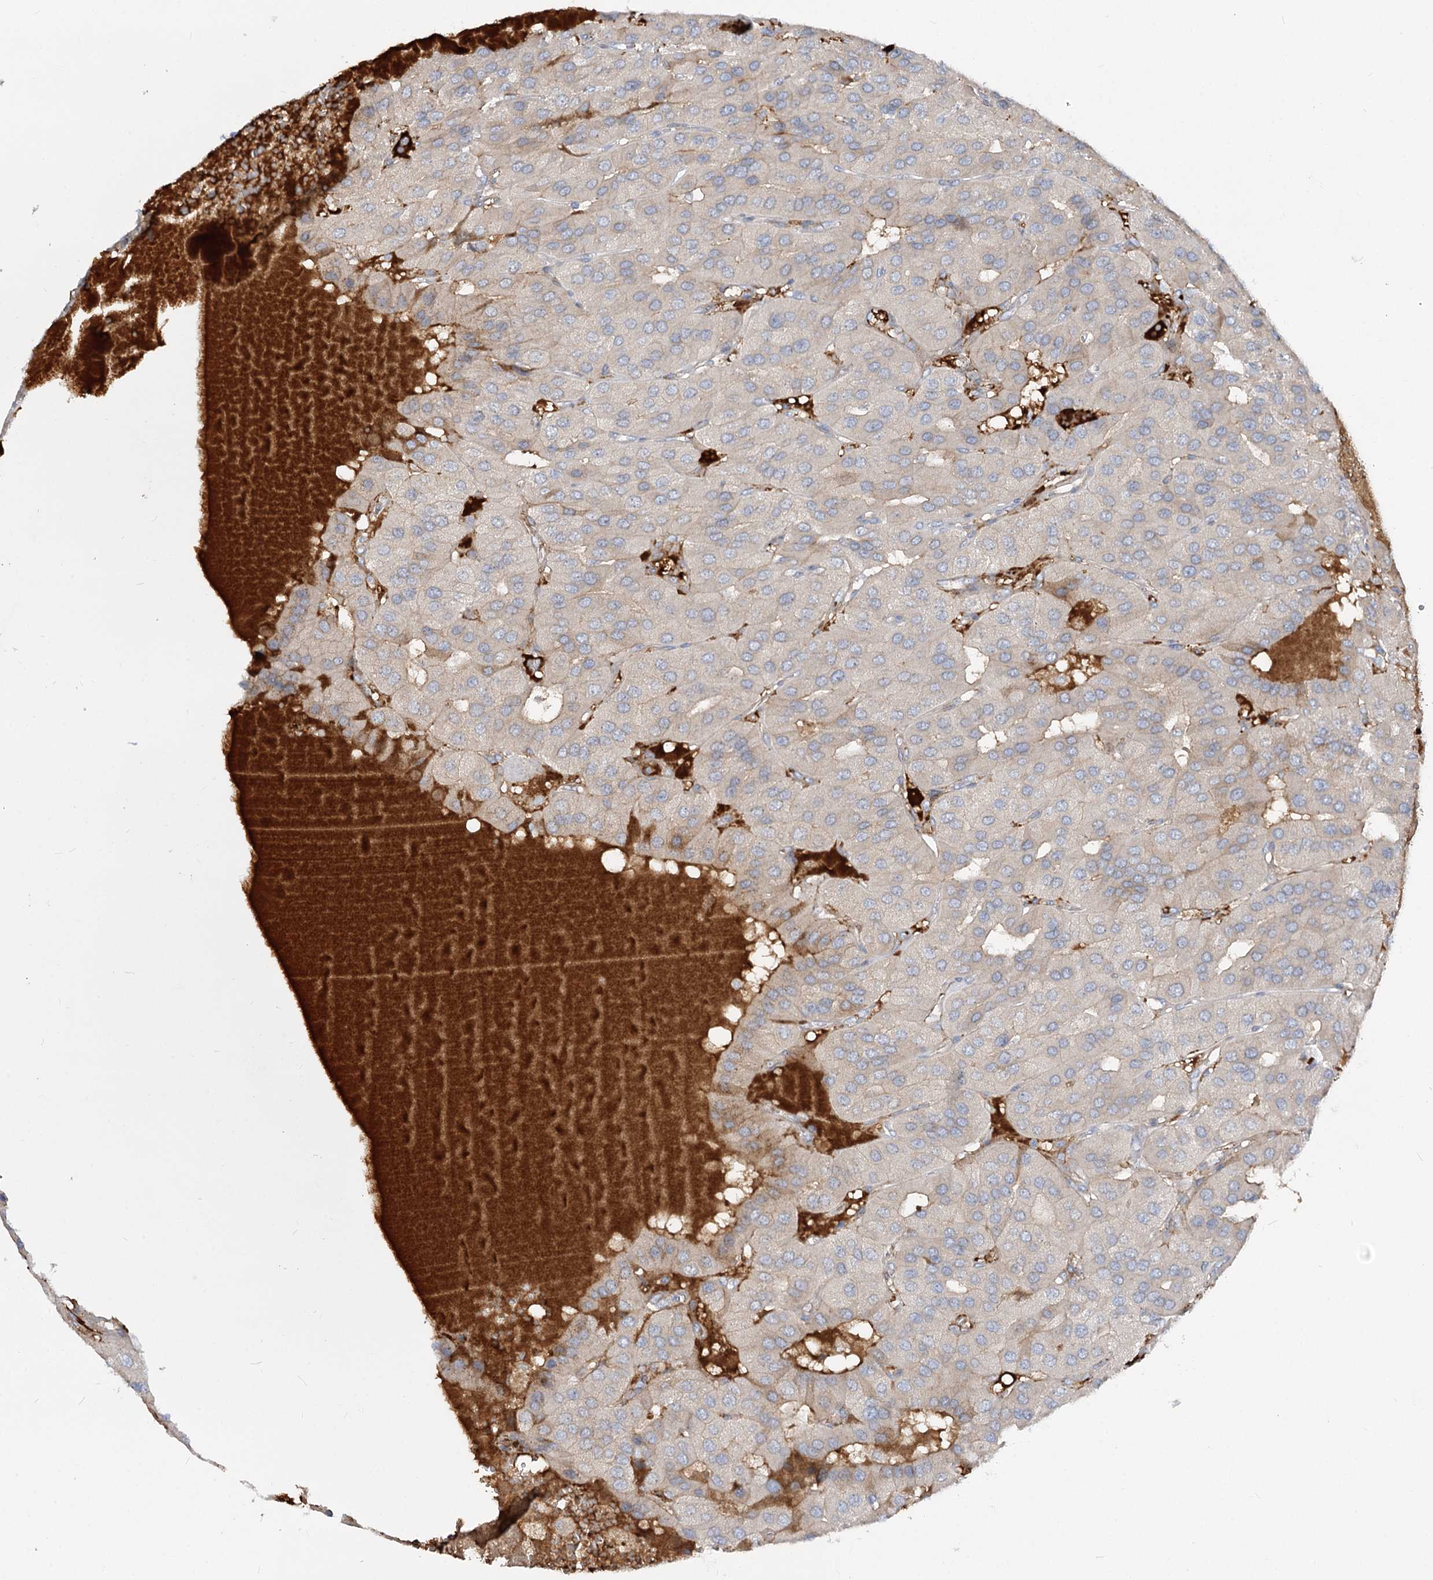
{"staining": {"intensity": "weak", "quantity": "<25%", "location": "cytoplasmic/membranous"}, "tissue": "parathyroid gland", "cell_type": "Glandular cells", "image_type": "normal", "snomed": [{"axis": "morphology", "description": "Normal tissue, NOS"}, {"axis": "morphology", "description": "Adenoma, NOS"}, {"axis": "topography", "description": "Parathyroid gland"}], "caption": "High power microscopy image of an immunohistochemistry (IHC) micrograph of normal parathyroid gland, revealing no significant expression in glandular cells. (DAB (3,3'-diaminobenzidine) immunohistochemistry (IHC) visualized using brightfield microscopy, high magnification).", "gene": "FGF19", "patient": {"sex": "female", "age": 86}}